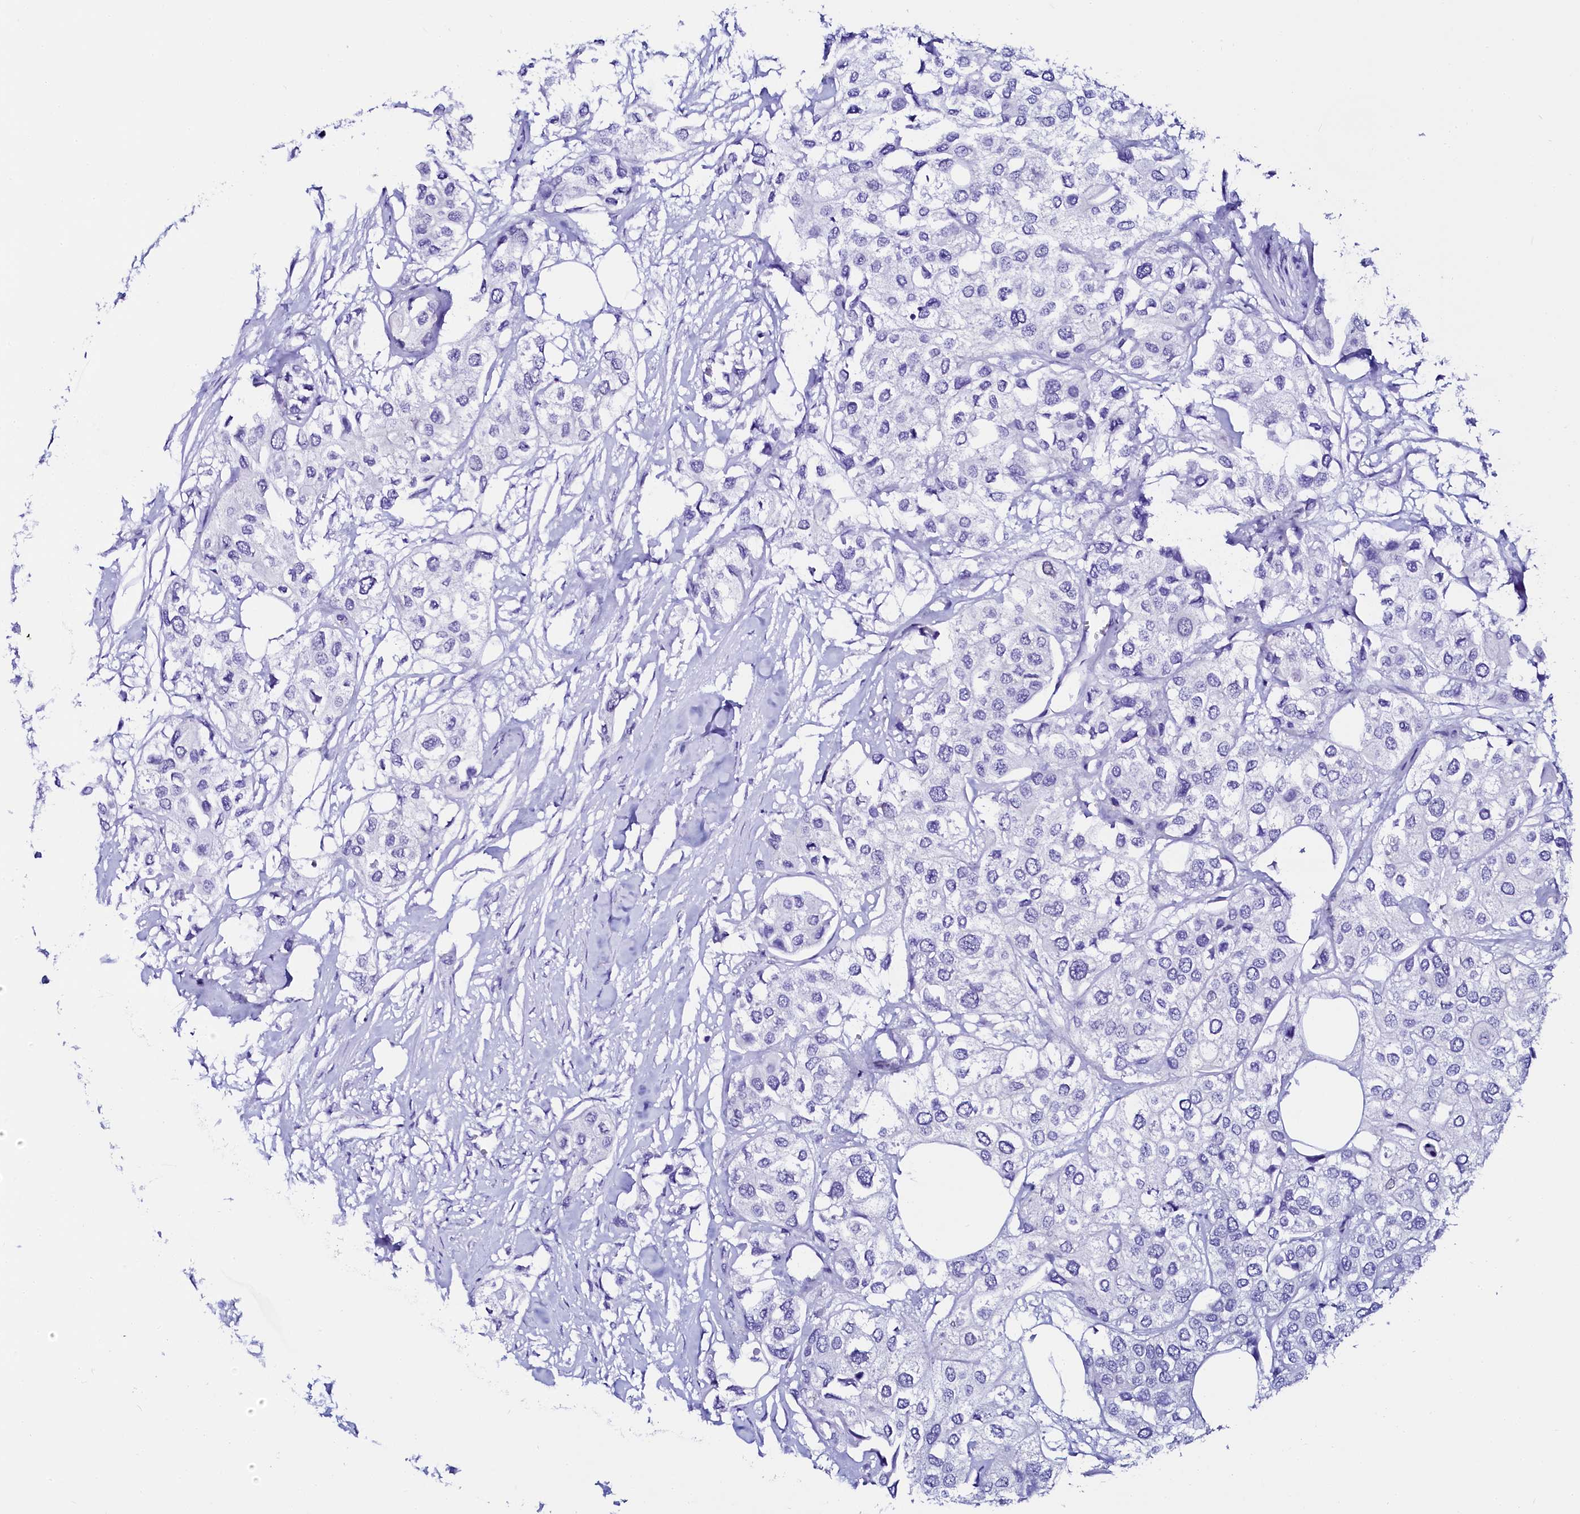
{"staining": {"intensity": "negative", "quantity": "none", "location": "none"}, "tissue": "urothelial cancer", "cell_type": "Tumor cells", "image_type": "cancer", "snomed": [{"axis": "morphology", "description": "Urothelial carcinoma, High grade"}, {"axis": "topography", "description": "Urinary bladder"}], "caption": "IHC micrograph of neoplastic tissue: urothelial cancer stained with DAB (3,3'-diaminobenzidine) reveals no significant protein positivity in tumor cells.", "gene": "SORD", "patient": {"sex": "male", "age": 64}}